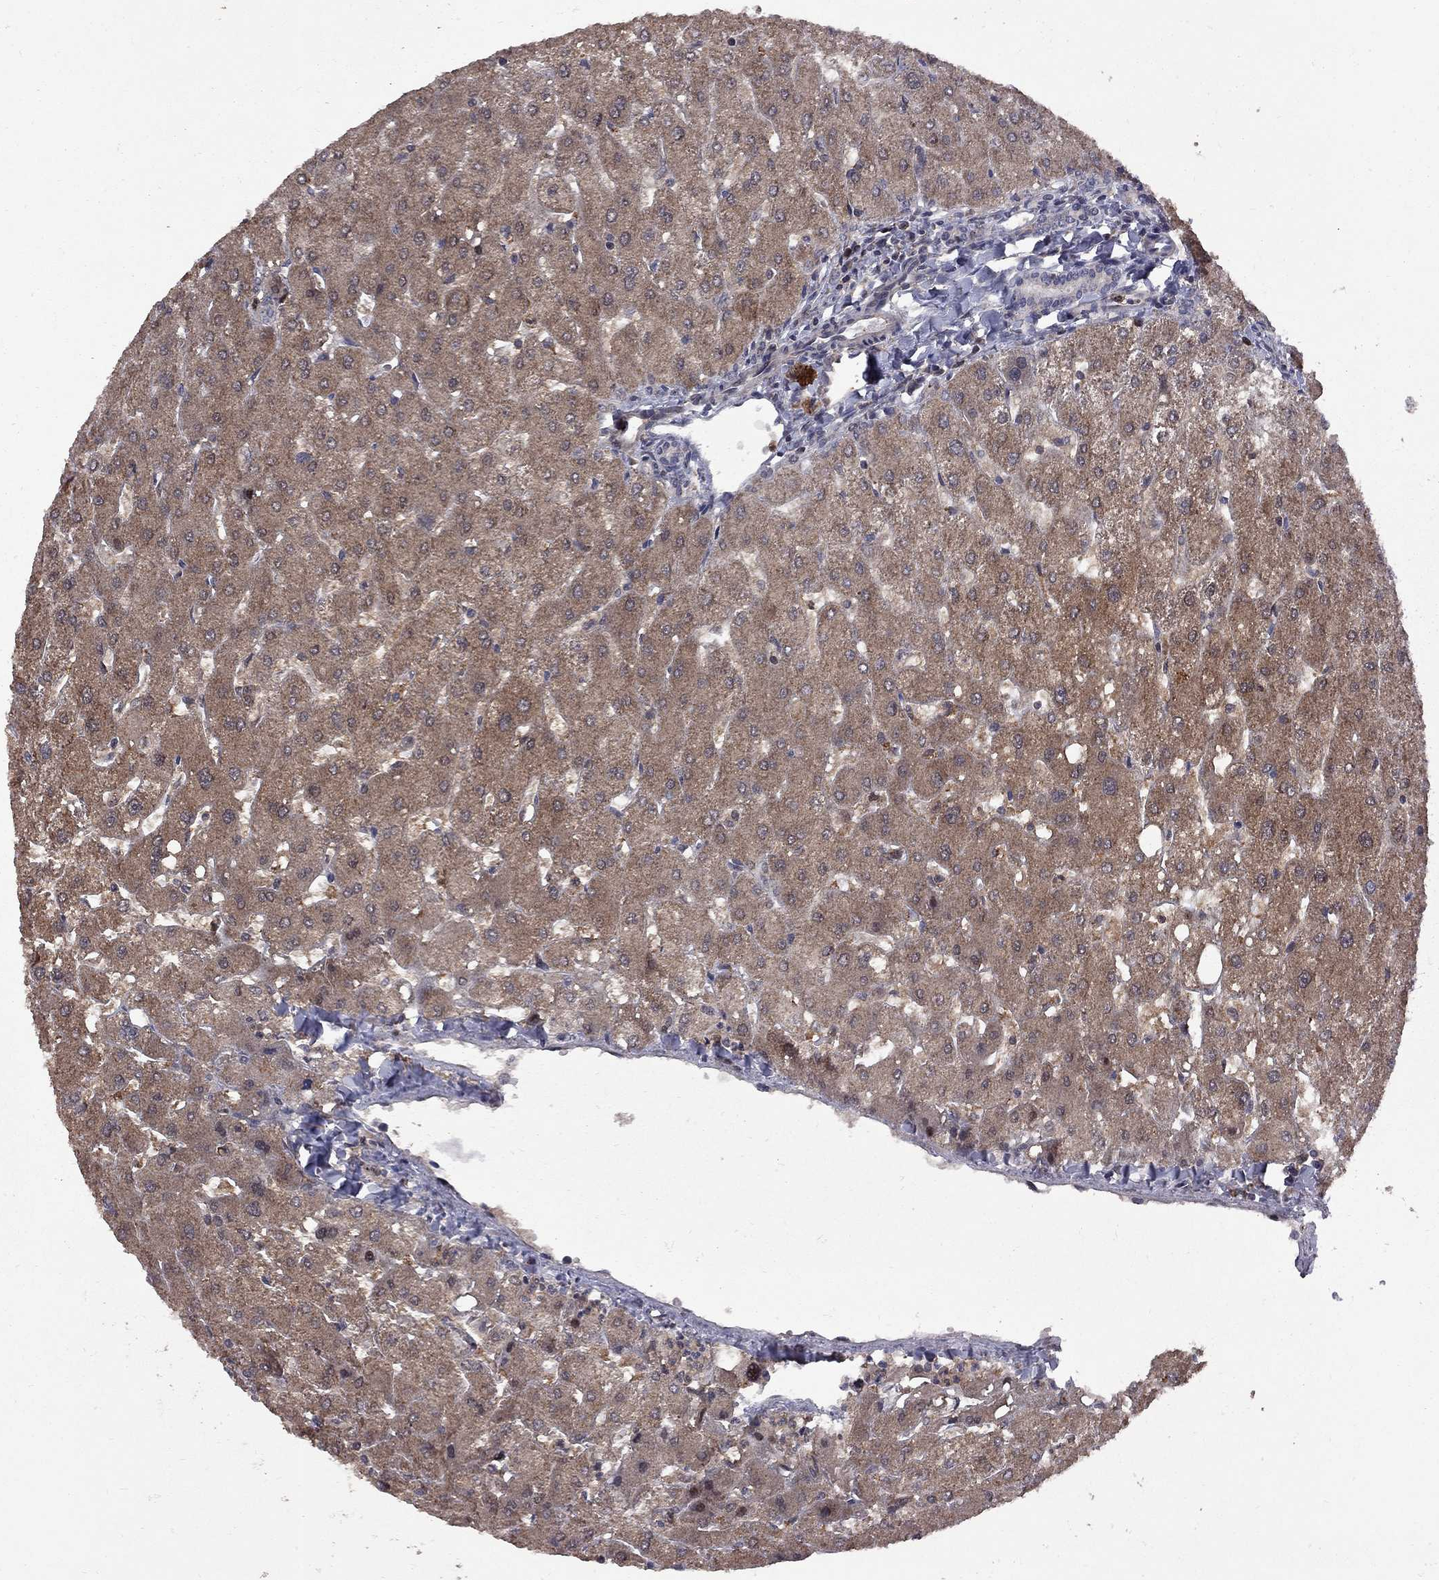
{"staining": {"intensity": "negative", "quantity": "none", "location": "none"}, "tissue": "liver", "cell_type": "Cholangiocytes", "image_type": "normal", "snomed": [{"axis": "morphology", "description": "Normal tissue, NOS"}, {"axis": "topography", "description": "Liver"}], "caption": "Immunohistochemistry photomicrograph of benign liver: liver stained with DAB shows no significant protein positivity in cholangiocytes. Brightfield microscopy of IHC stained with DAB (3,3'-diaminobenzidine) (brown) and hematoxylin (blue), captured at high magnification.", "gene": "IPP", "patient": {"sex": "male", "age": 67}}